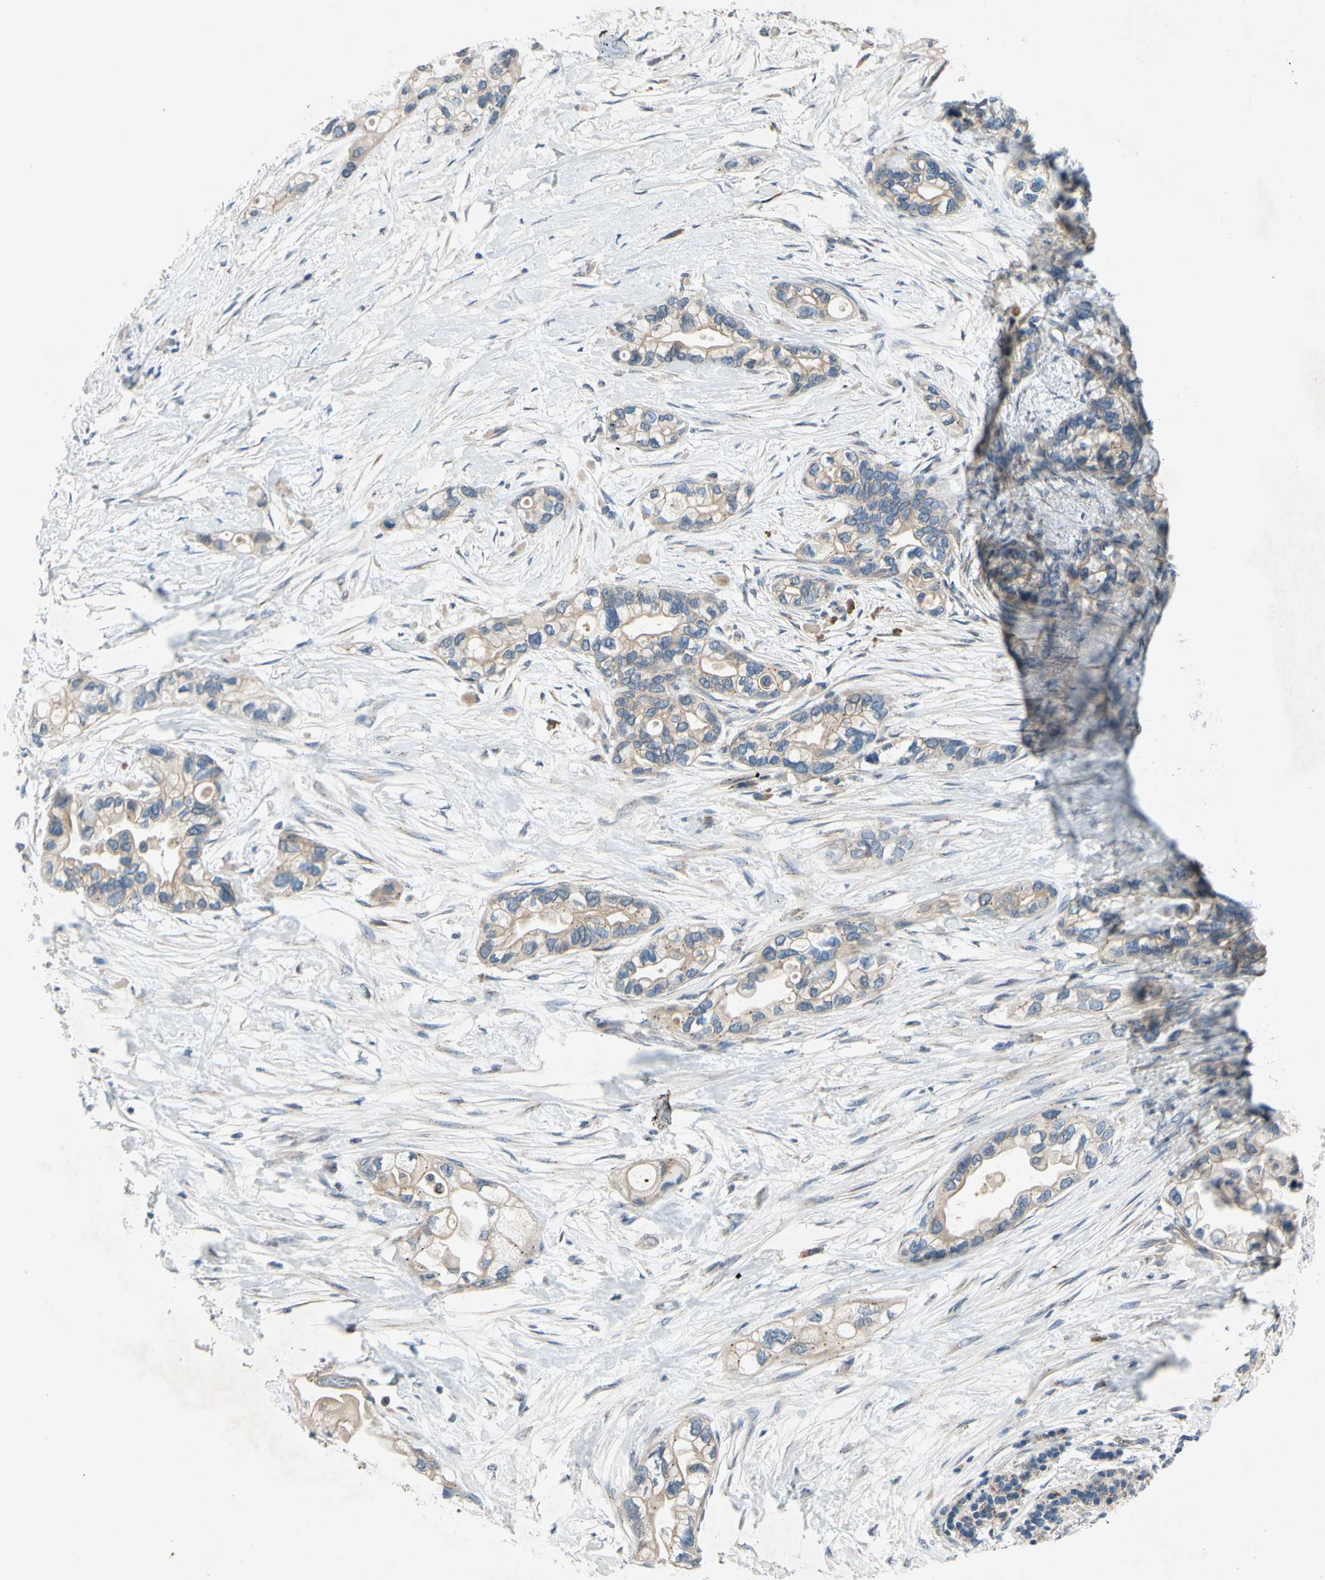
{"staining": {"intensity": "weak", "quantity": ">75%", "location": "cytoplasmic/membranous"}, "tissue": "pancreatic cancer", "cell_type": "Tumor cells", "image_type": "cancer", "snomed": [{"axis": "morphology", "description": "Adenocarcinoma, NOS"}, {"axis": "topography", "description": "Pancreas"}], "caption": "Immunohistochemical staining of pancreatic cancer (adenocarcinoma) reveals weak cytoplasmic/membranous protein expression in about >75% of tumor cells.", "gene": "ADD2", "patient": {"sex": "female", "age": 77}}